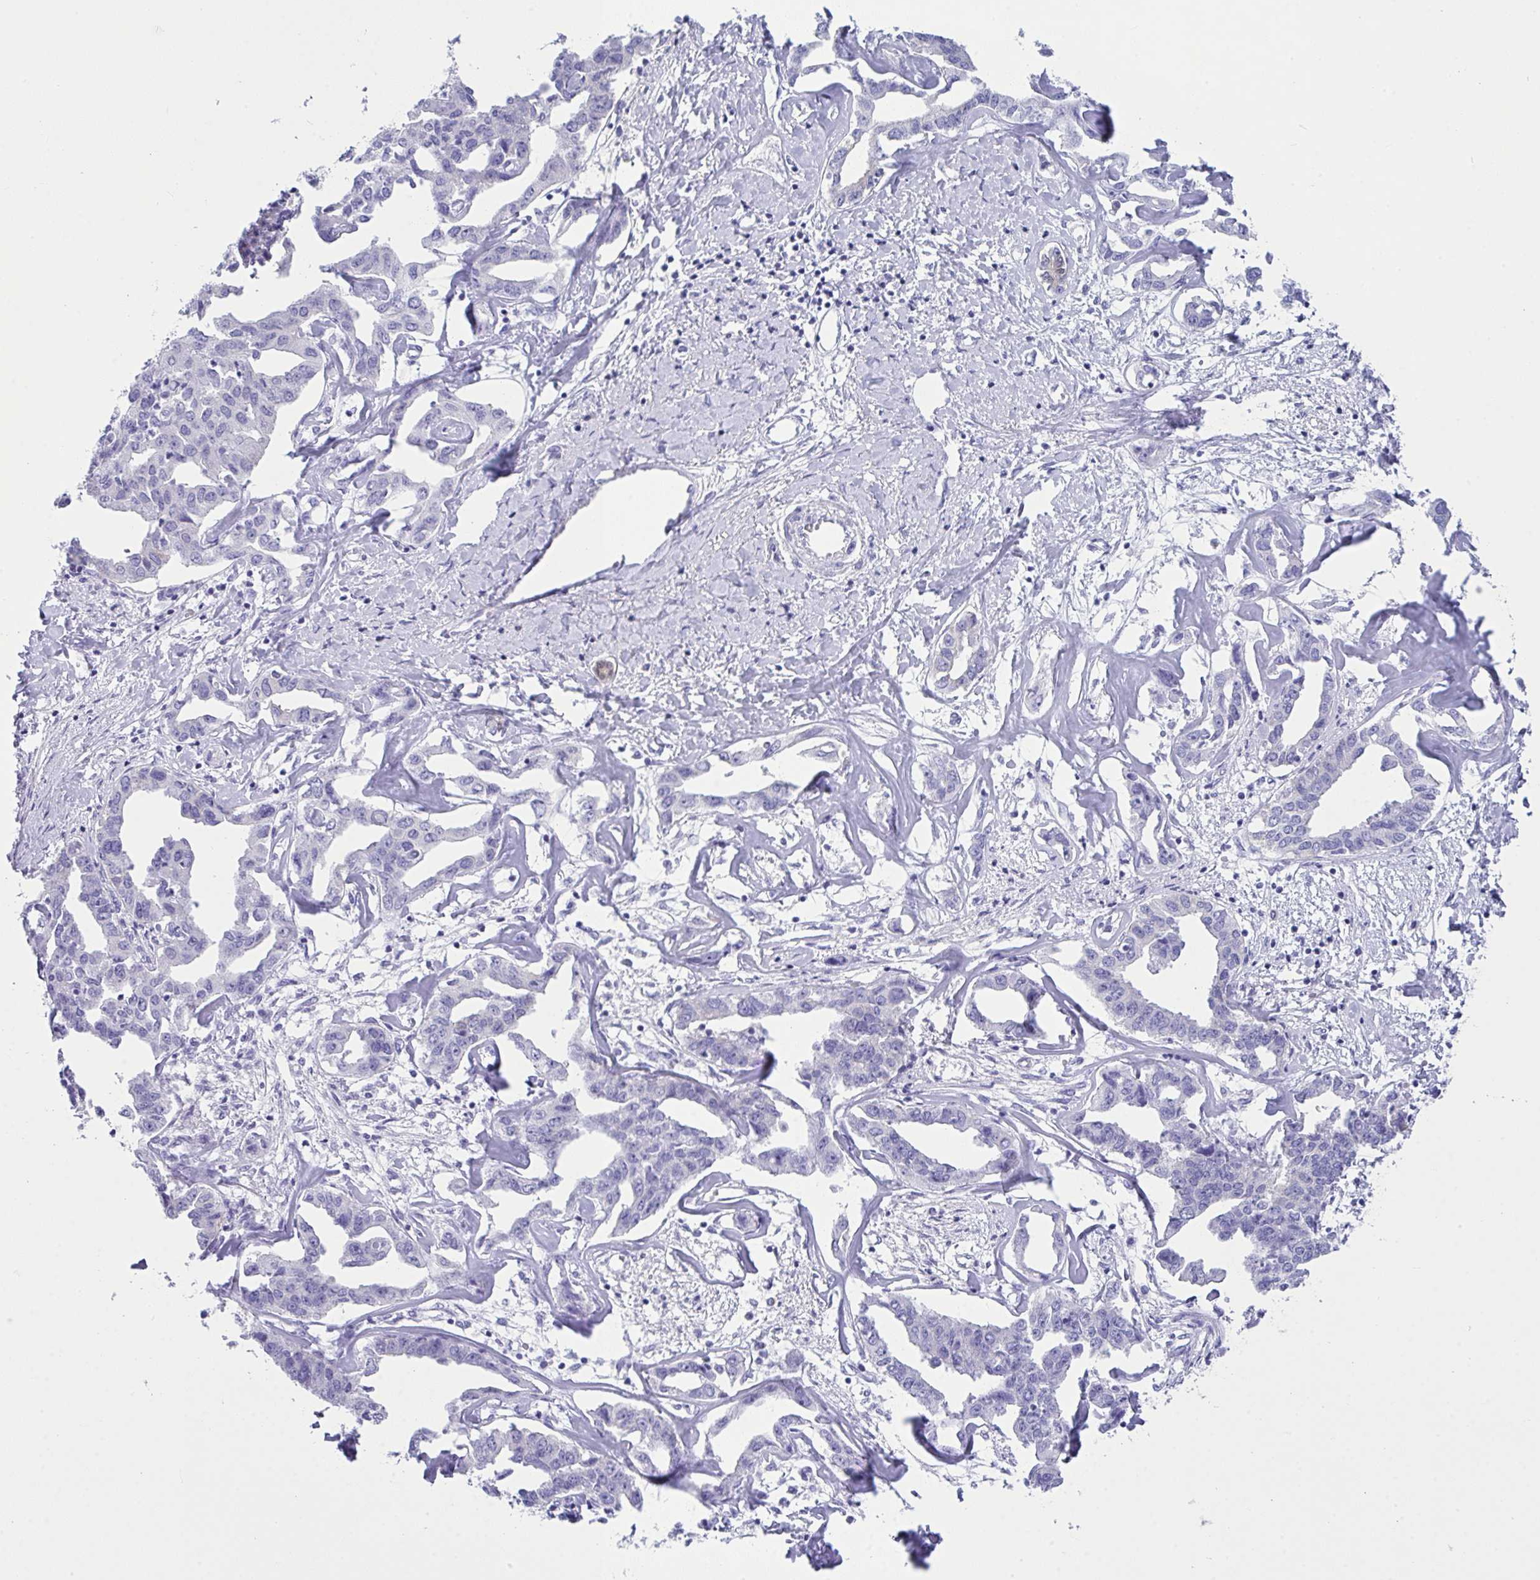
{"staining": {"intensity": "negative", "quantity": "none", "location": "none"}, "tissue": "liver cancer", "cell_type": "Tumor cells", "image_type": "cancer", "snomed": [{"axis": "morphology", "description": "Cholangiocarcinoma"}, {"axis": "topography", "description": "Liver"}], "caption": "This is an IHC histopathology image of human liver cholangiocarcinoma. There is no expression in tumor cells.", "gene": "LGALS4", "patient": {"sex": "male", "age": 59}}